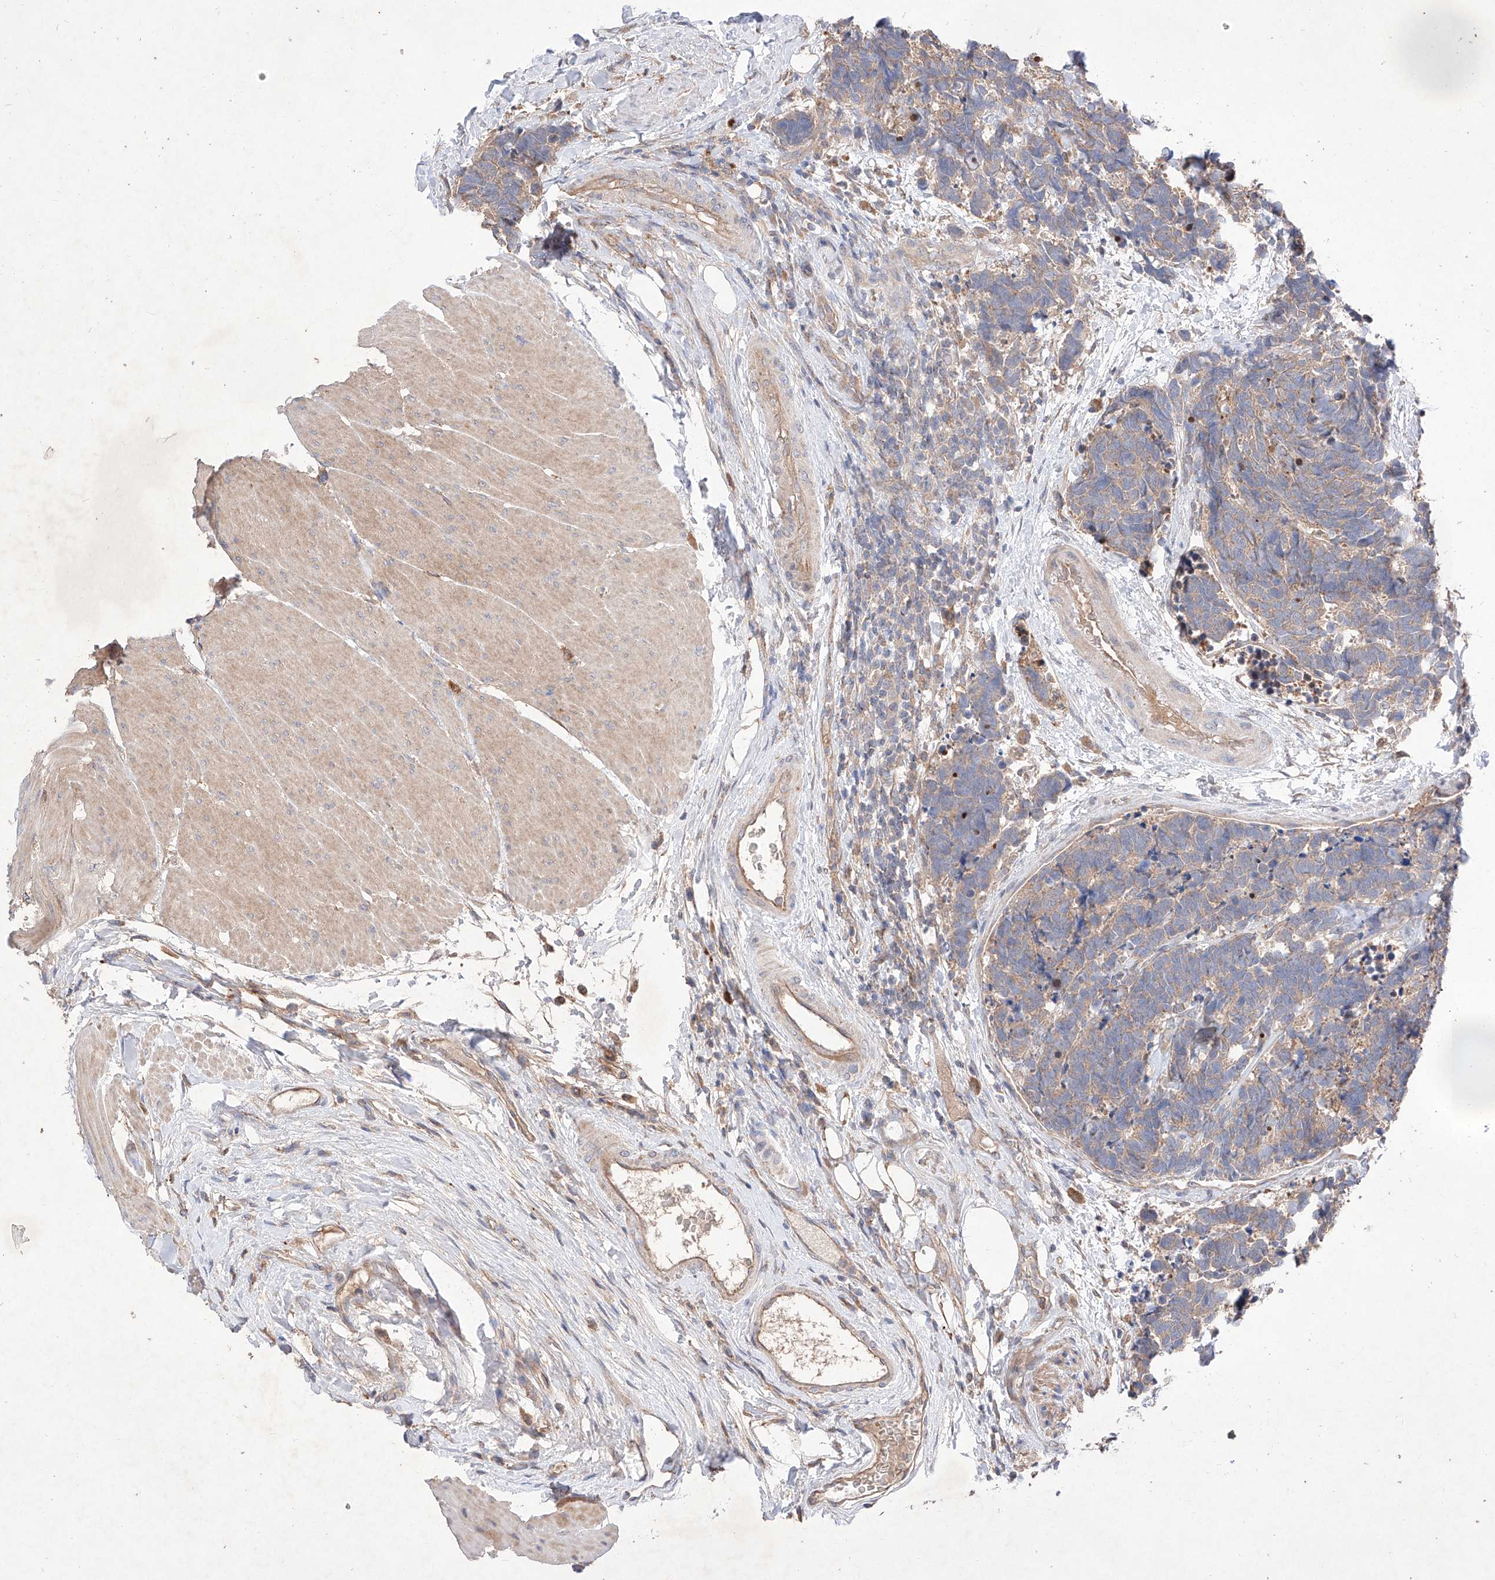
{"staining": {"intensity": "negative", "quantity": "none", "location": "none"}, "tissue": "carcinoid", "cell_type": "Tumor cells", "image_type": "cancer", "snomed": [{"axis": "morphology", "description": "Carcinoma, NOS"}, {"axis": "morphology", "description": "Carcinoid, malignant, NOS"}, {"axis": "topography", "description": "Urinary bladder"}], "caption": "The photomicrograph shows no staining of tumor cells in carcinoid. The staining was performed using DAB (3,3'-diaminobenzidine) to visualize the protein expression in brown, while the nuclei were stained in blue with hematoxylin (Magnification: 20x).", "gene": "C6orf62", "patient": {"sex": "male", "age": 57}}